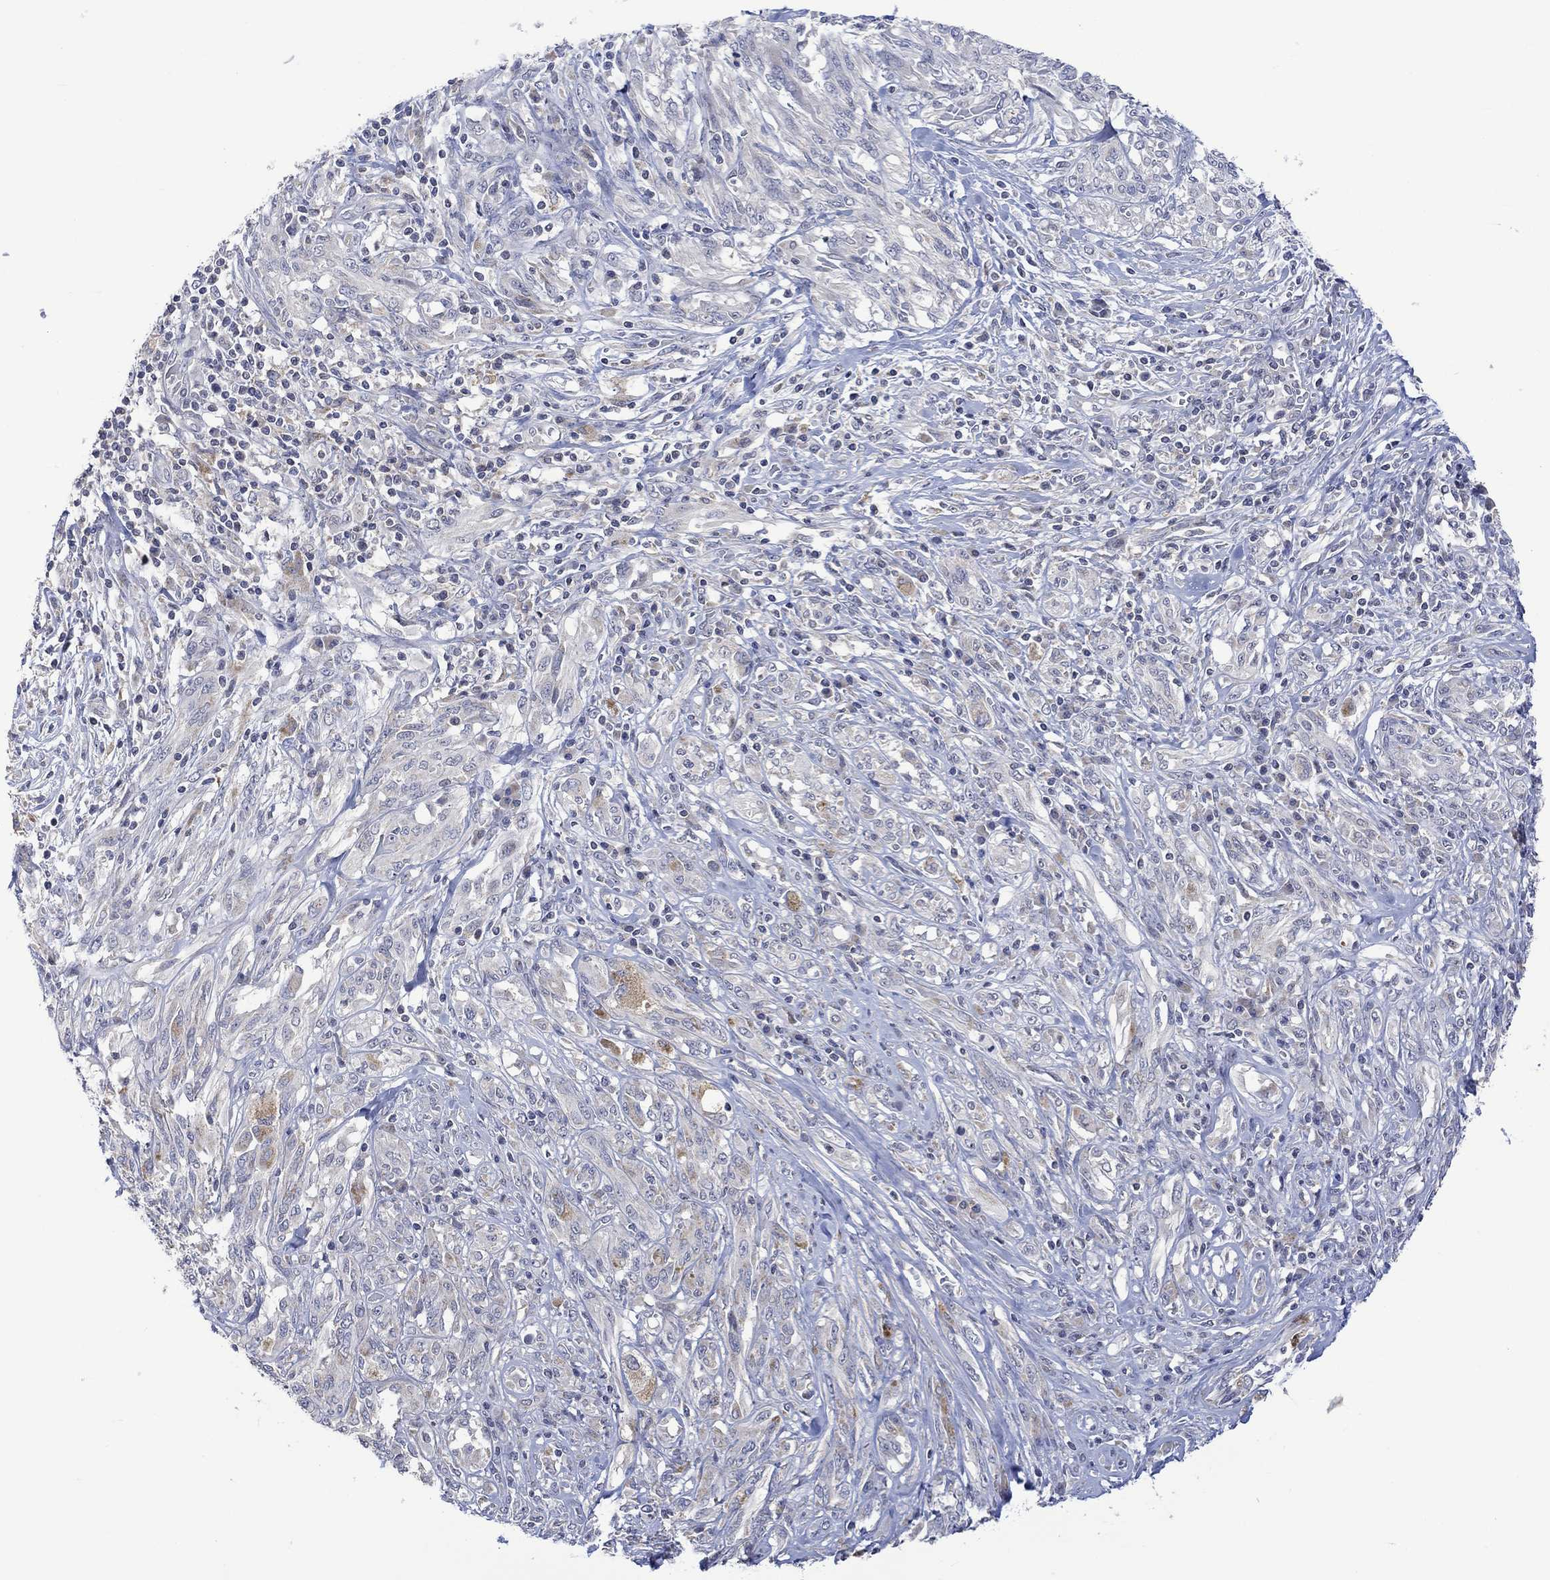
{"staining": {"intensity": "weak", "quantity": "<25%", "location": "cytoplasmic/membranous"}, "tissue": "melanoma", "cell_type": "Tumor cells", "image_type": "cancer", "snomed": [{"axis": "morphology", "description": "Malignant melanoma, NOS"}, {"axis": "topography", "description": "Skin"}], "caption": "Immunohistochemistry (IHC) image of neoplastic tissue: melanoma stained with DAB (3,3'-diaminobenzidine) demonstrates no significant protein staining in tumor cells.", "gene": "SLC48A1", "patient": {"sex": "female", "age": 91}}